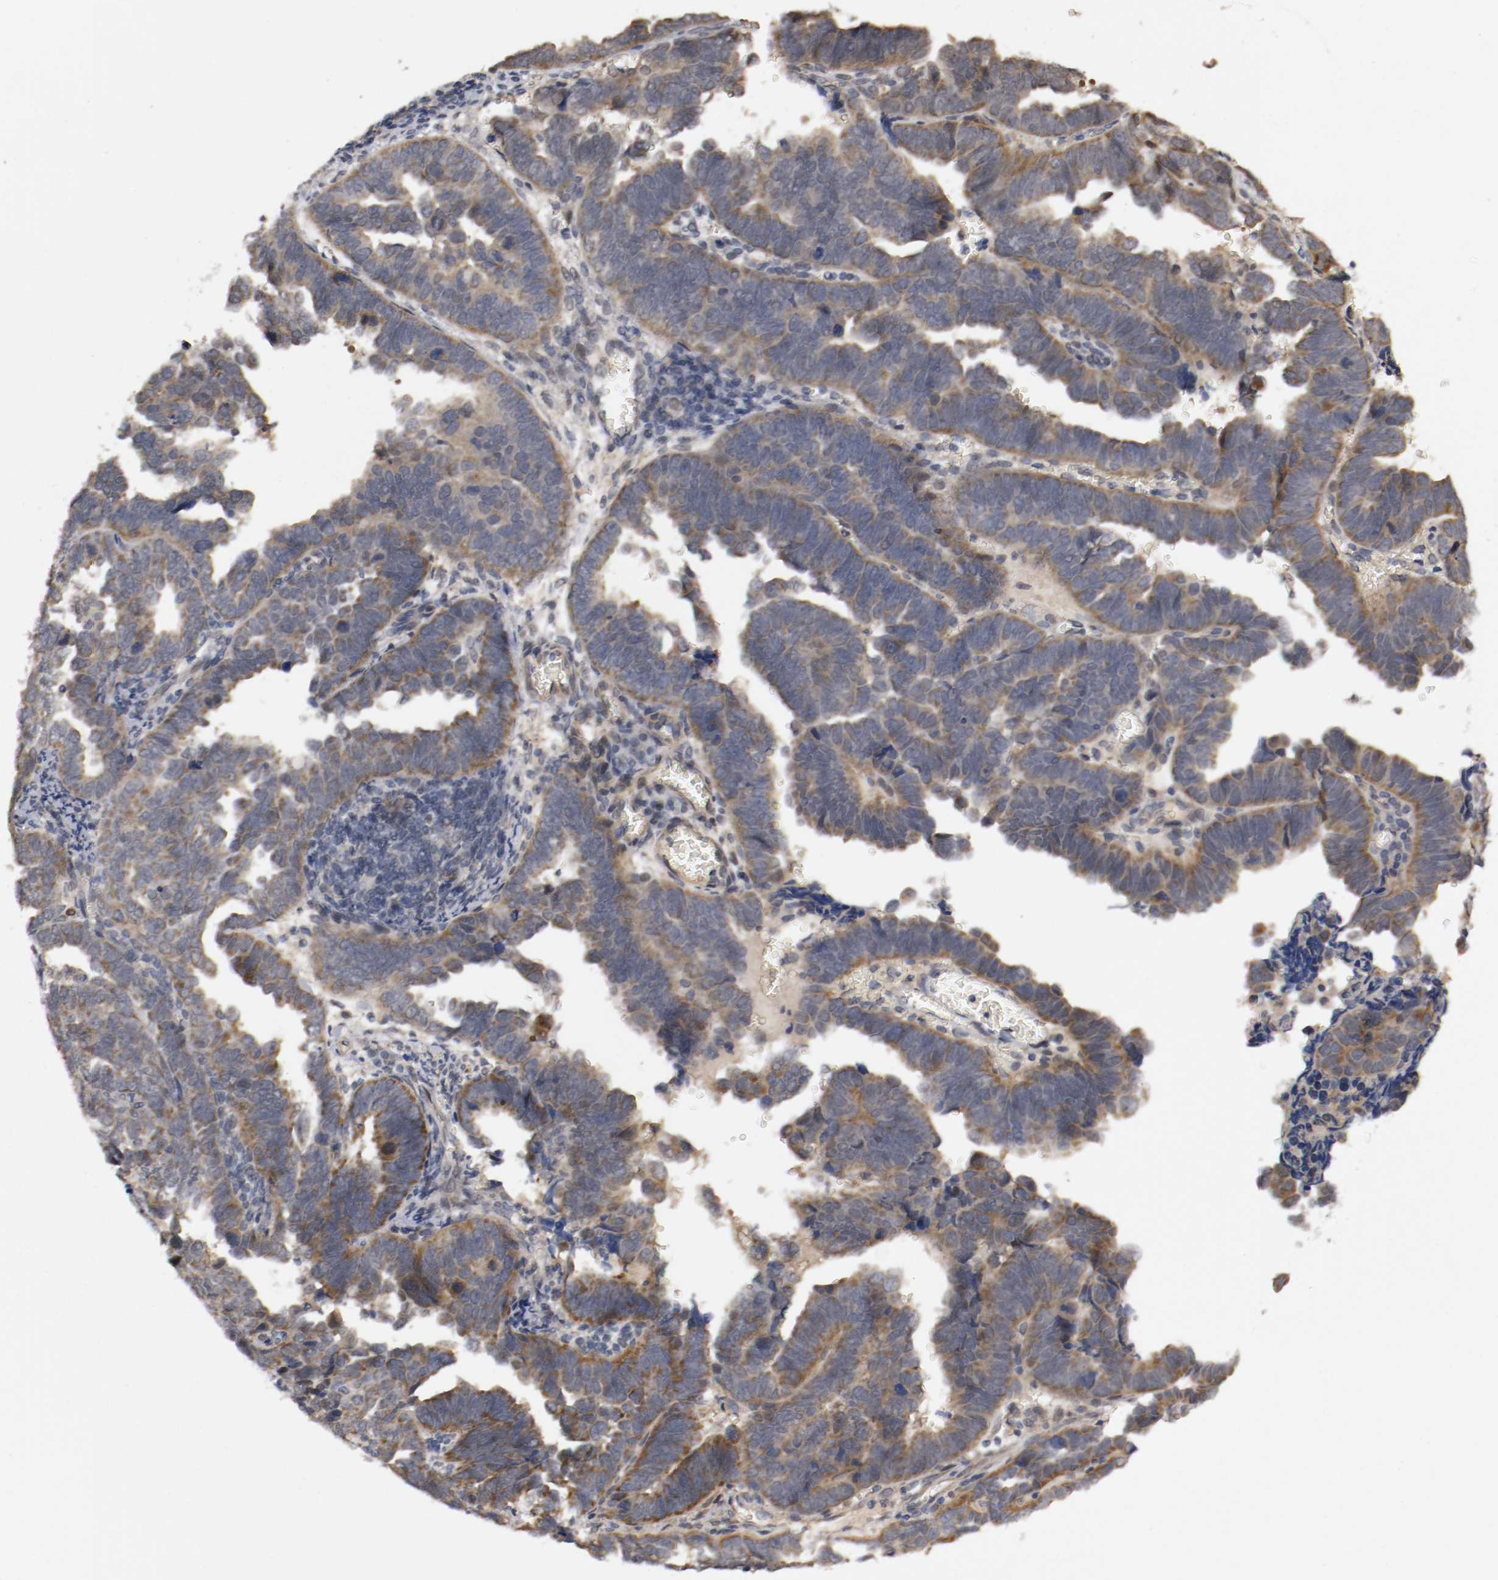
{"staining": {"intensity": "moderate", "quantity": "25%-75%", "location": "cytoplasmic/membranous"}, "tissue": "endometrial cancer", "cell_type": "Tumor cells", "image_type": "cancer", "snomed": [{"axis": "morphology", "description": "Adenocarcinoma, NOS"}, {"axis": "topography", "description": "Endometrium"}], "caption": "Tumor cells exhibit medium levels of moderate cytoplasmic/membranous expression in about 25%-75% of cells in human endometrial adenocarcinoma. (DAB (3,3'-diaminobenzidine) IHC with brightfield microscopy, high magnification).", "gene": "TNFRSF1B", "patient": {"sex": "female", "age": 75}}